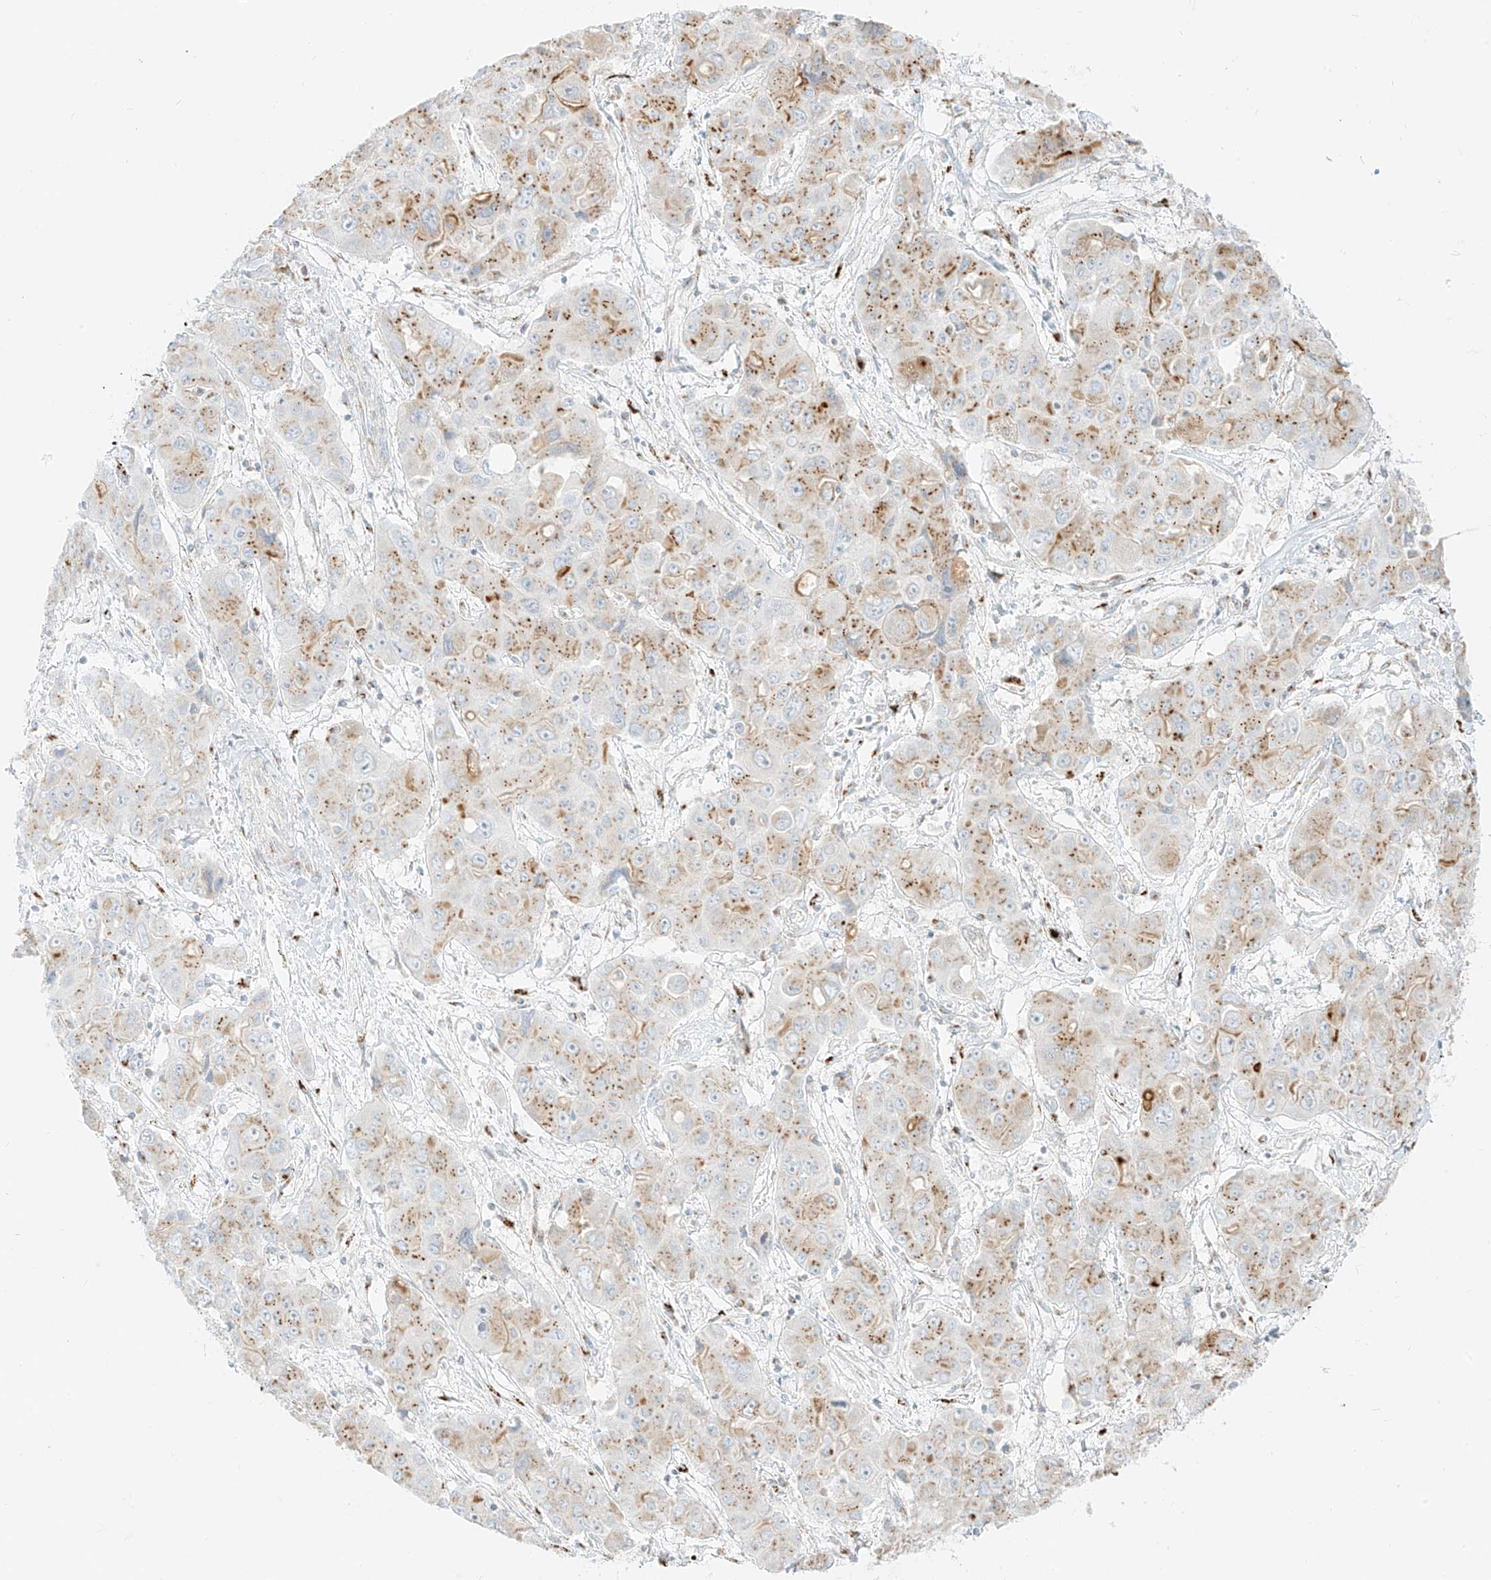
{"staining": {"intensity": "weak", "quantity": "25%-75%", "location": "cytoplasmic/membranous"}, "tissue": "liver cancer", "cell_type": "Tumor cells", "image_type": "cancer", "snomed": [{"axis": "morphology", "description": "Cholangiocarcinoma"}, {"axis": "topography", "description": "Liver"}], "caption": "Liver cholangiocarcinoma was stained to show a protein in brown. There is low levels of weak cytoplasmic/membranous staining in about 25%-75% of tumor cells. The staining is performed using DAB (3,3'-diaminobenzidine) brown chromogen to label protein expression. The nuclei are counter-stained blue using hematoxylin.", "gene": "TMEM87B", "patient": {"sex": "male", "age": 67}}